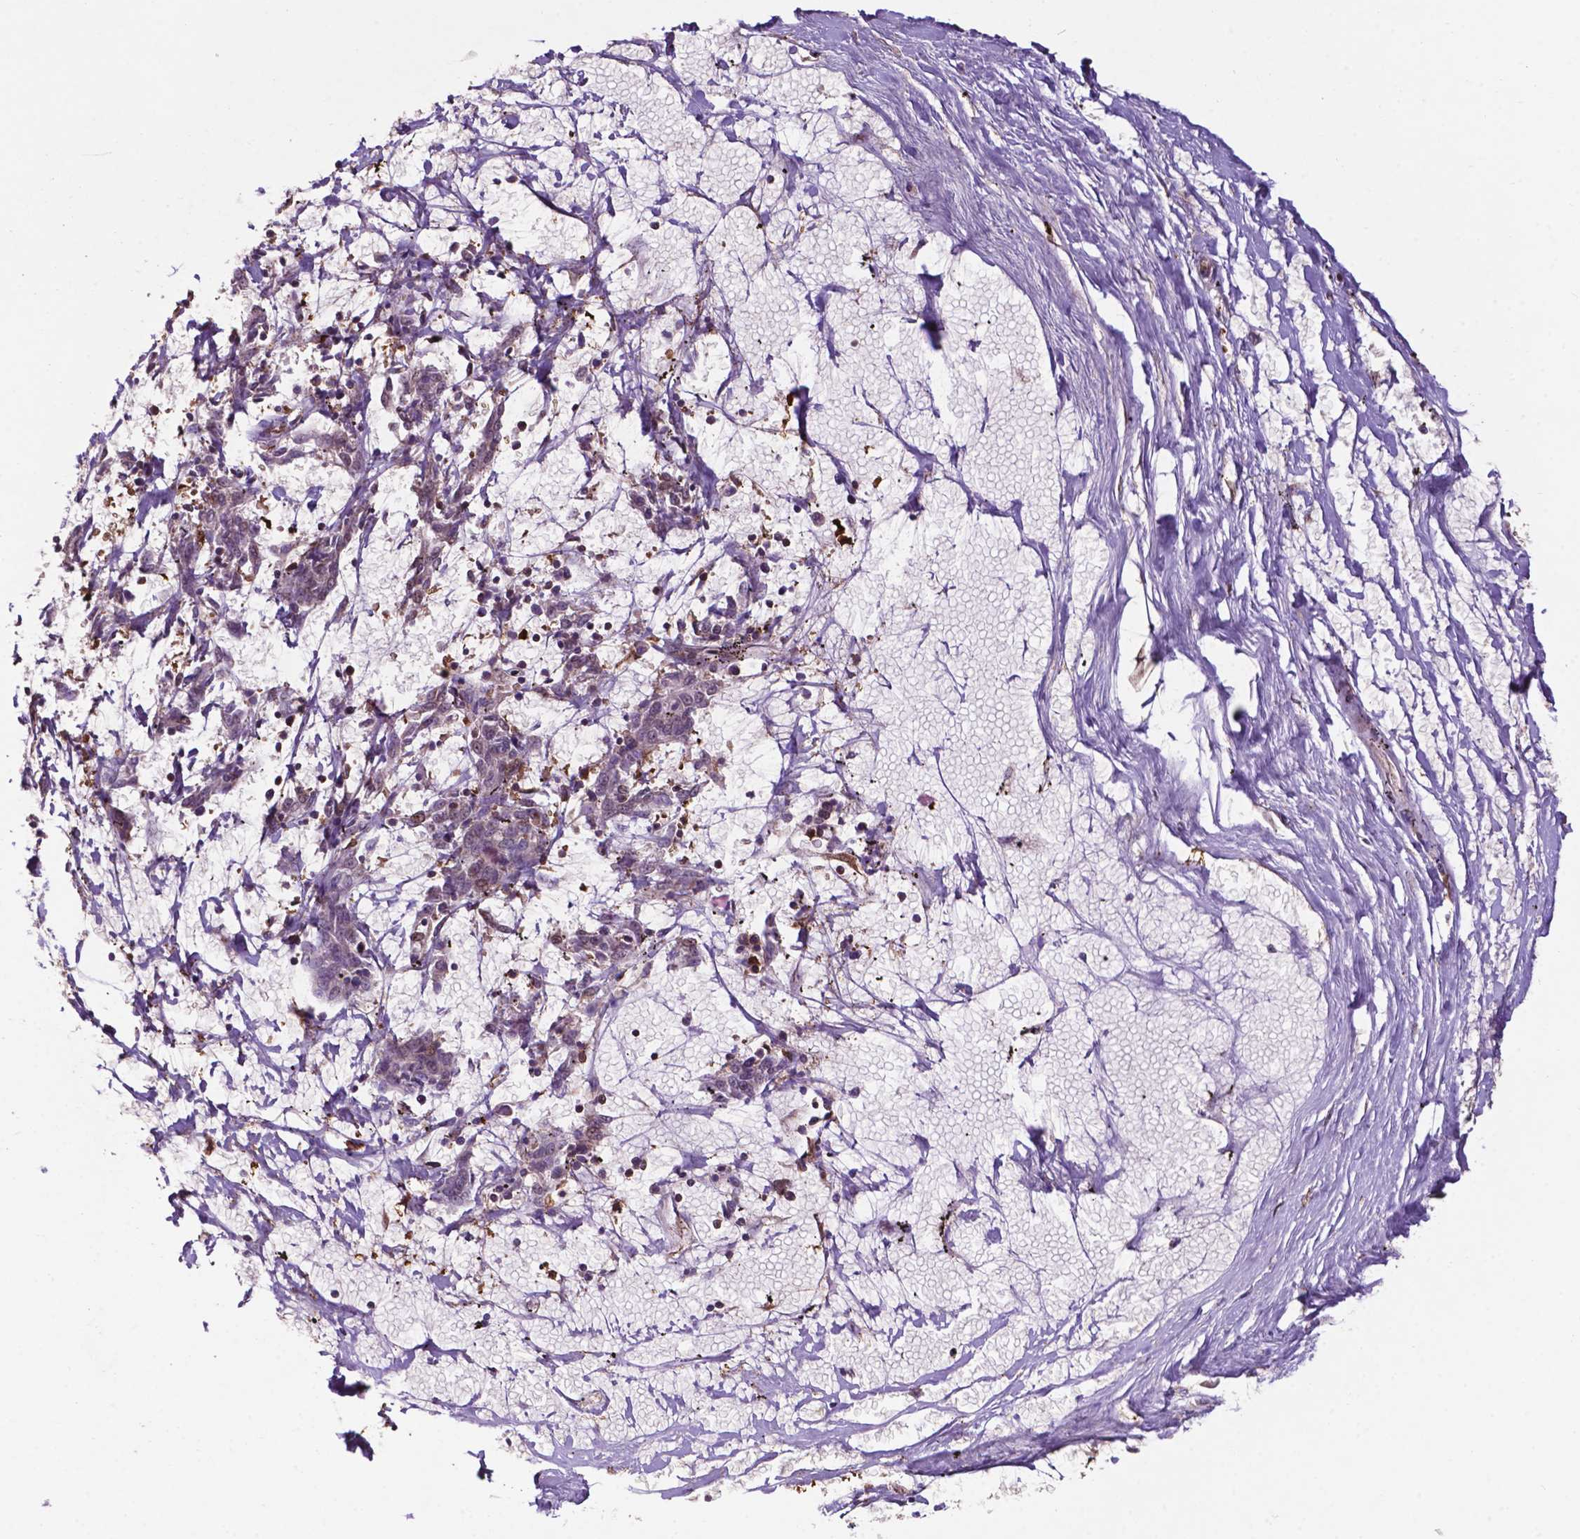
{"staining": {"intensity": "negative", "quantity": "none", "location": "none"}, "tissue": "melanoma", "cell_type": "Tumor cells", "image_type": "cancer", "snomed": [{"axis": "morphology", "description": "Malignant melanoma, NOS"}, {"axis": "topography", "description": "Skin"}], "caption": "DAB (3,3'-diaminobenzidine) immunohistochemical staining of malignant melanoma displays no significant positivity in tumor cells.", "gene": "SMAD3", "patient": {"sex": "female", "age": 72}}